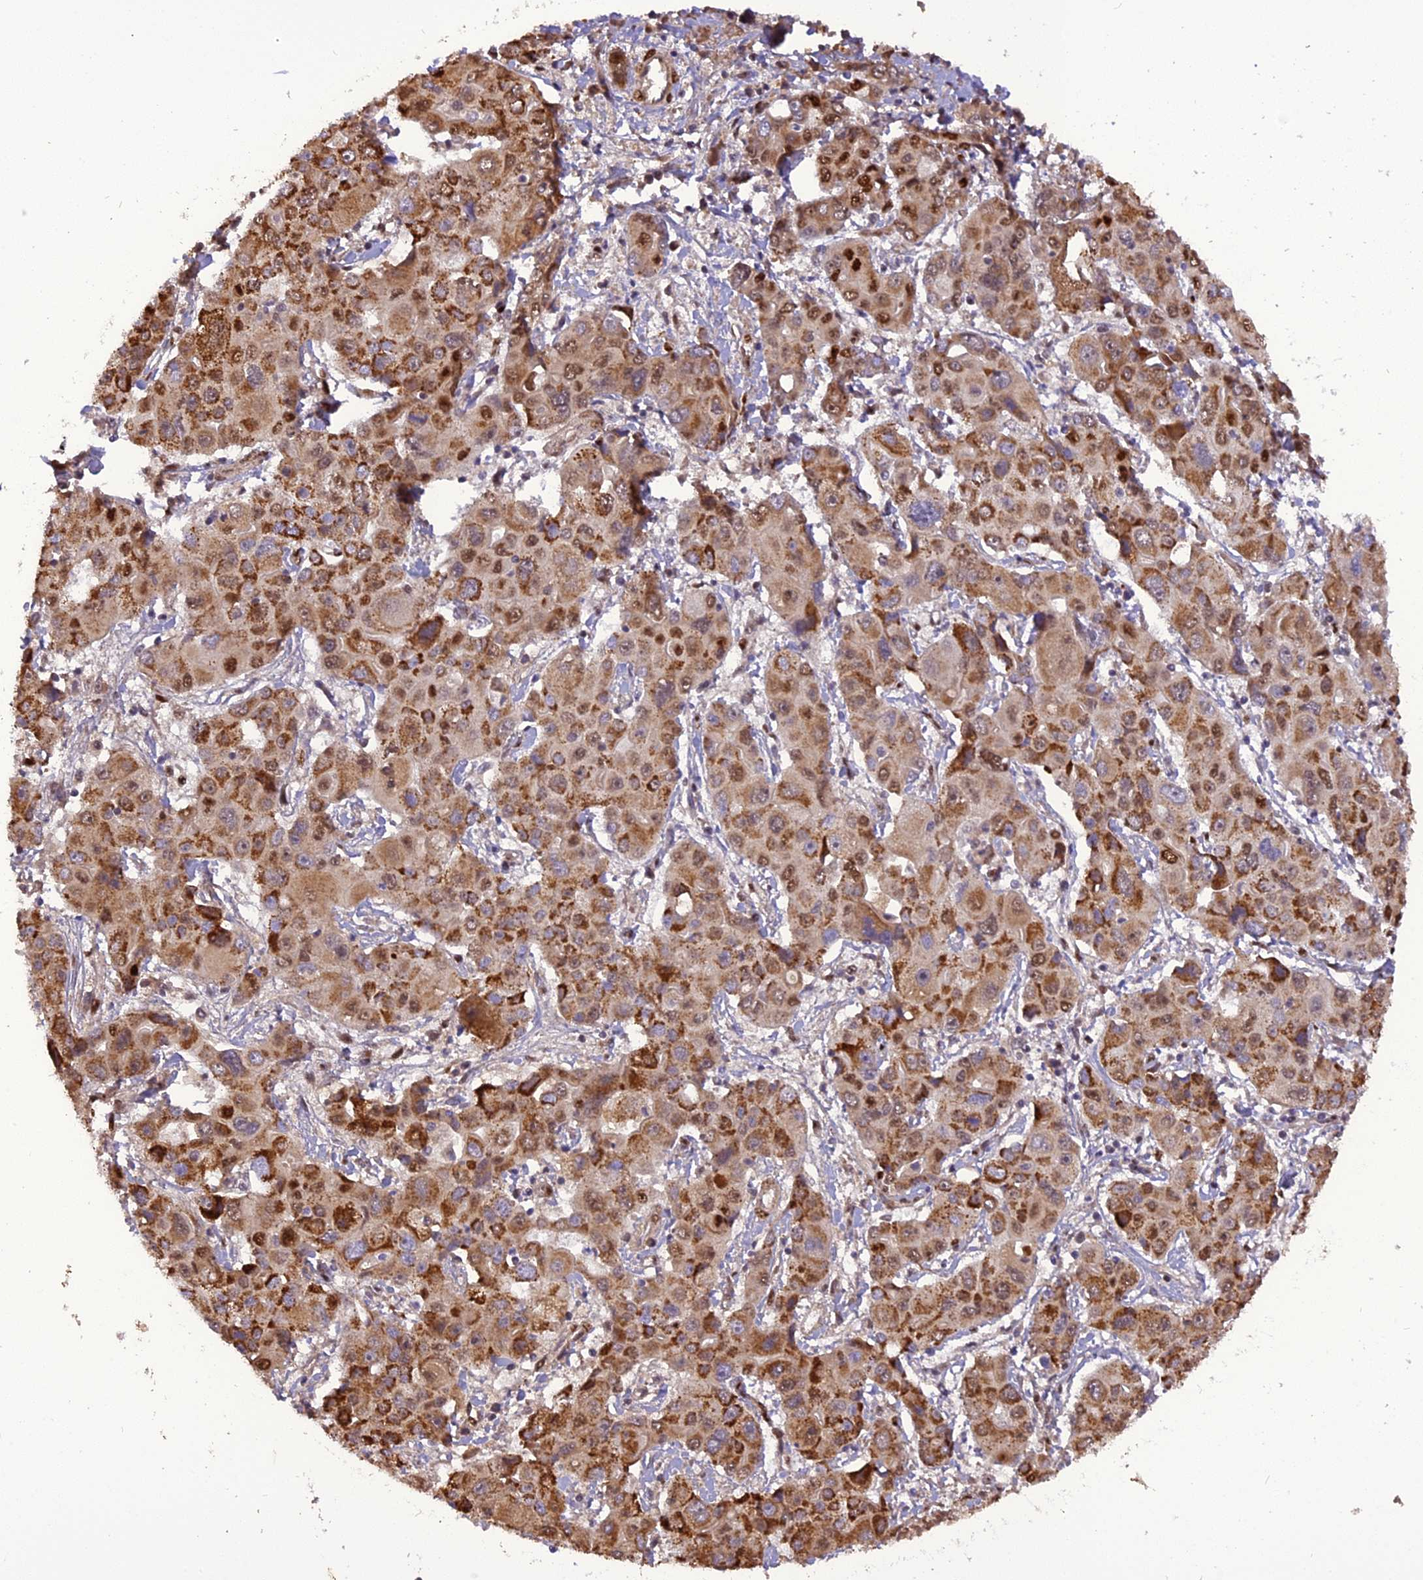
{"staining": {"intensity": "moderate", "quantity": ">75%", "location": "cytoplasmic/membranous,nuclear"}, "tissue": "liver cancer", "cell_type": "Tumor cells", "image_type": "cancer", "snomed": [{"axis": "morphology", "description": "Cholangiocarcinoma"}, {"axis": "topography", "description": "Liver"}], "caption": "Immunohistochemistry (IHC) (DAB (3,3'-diaminobenzidine)) staining of human cholangiocarcinoma (liver) exhibits moderate cytoplasmic/membranous and nuclear protein expression in approximately >75% of tumor cells.", "gene": "MICALL1", "patient": {"sex": "male", "age": 67}}